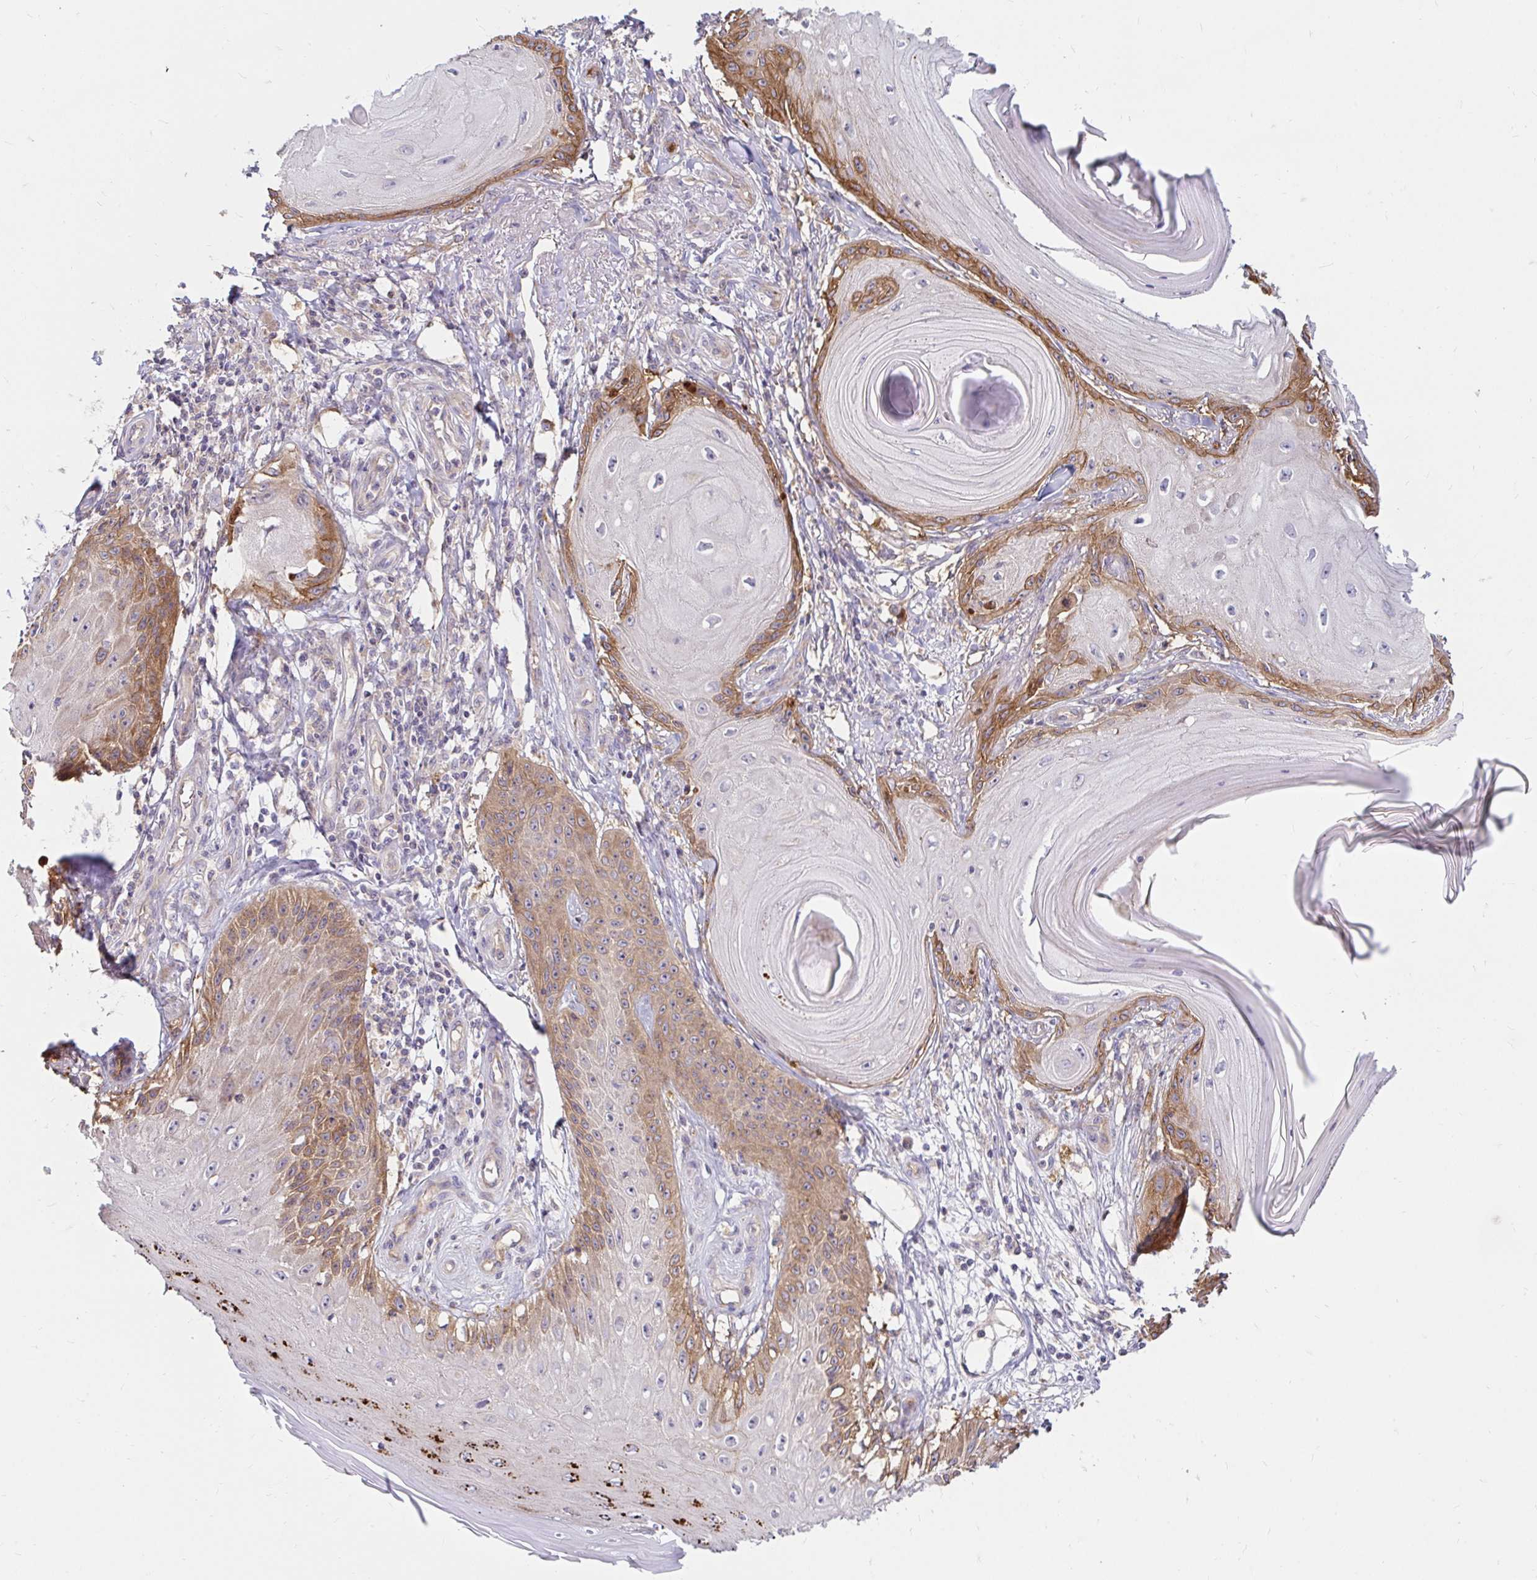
{"staining": {"intensity": "moderate", "quantity": "<25%", "location": "cytoplasmic/membranous"}, "tissue": "skin cancer", "cell_type": "Tumor cells", "image_type": "cancer", "snomed": [{"axis": "morphology", "description": "Squamous cell carcinoma, NOS"}, {"axis": "topography", "description": "Skin"}], "caption": "Immunohistochemistry photomicrograph of human skin cancer (squamous cell carcinoma) stained for a protein (brown), which exhibits low levels of moderate cytoplasmic/membranous positivity in about <25% of tumor cells.", "gene": "ITGA2", "patient": {"sex": "female", "age": 77}}